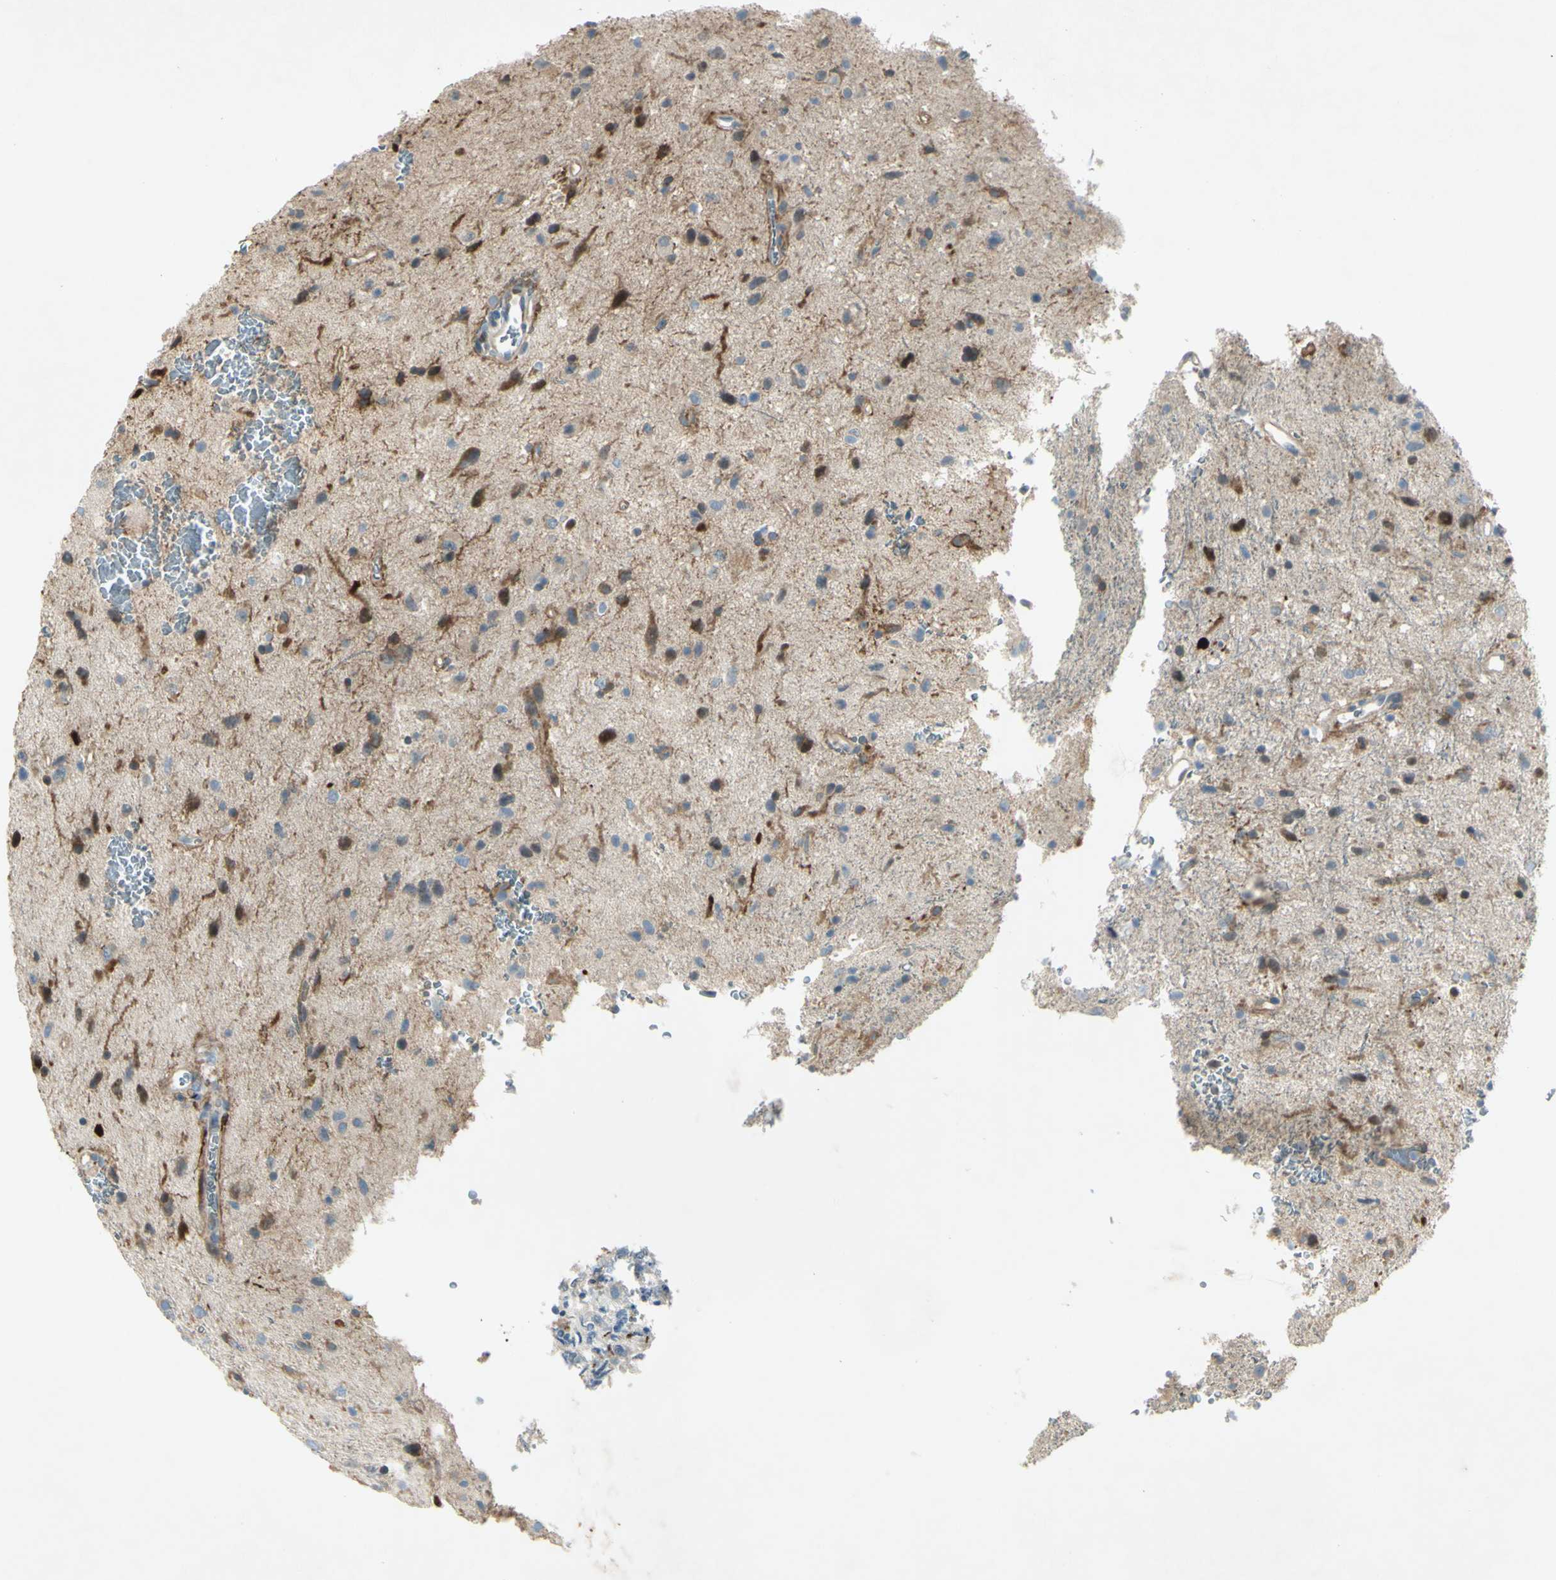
{"staining": {"intensity": "moderate", "quantity": "25%-75%", "location": "cytoplasmic/membranous"}, "tissue": "glioma", "cell_type": "Tumor cells", "image_type": "cancer", "snomed": [{"axis": "morphology", "description": "Glioma, malignant, Low grade"}, {"axis": "topography", "description": "Brain"}], "caption": "Human malignant glioma (low-grade) stained with a protein marker exhibits moderate staining in tumor cells.", "gene": "C1orf159", "patient": {"sex": "male", "age": 77}}